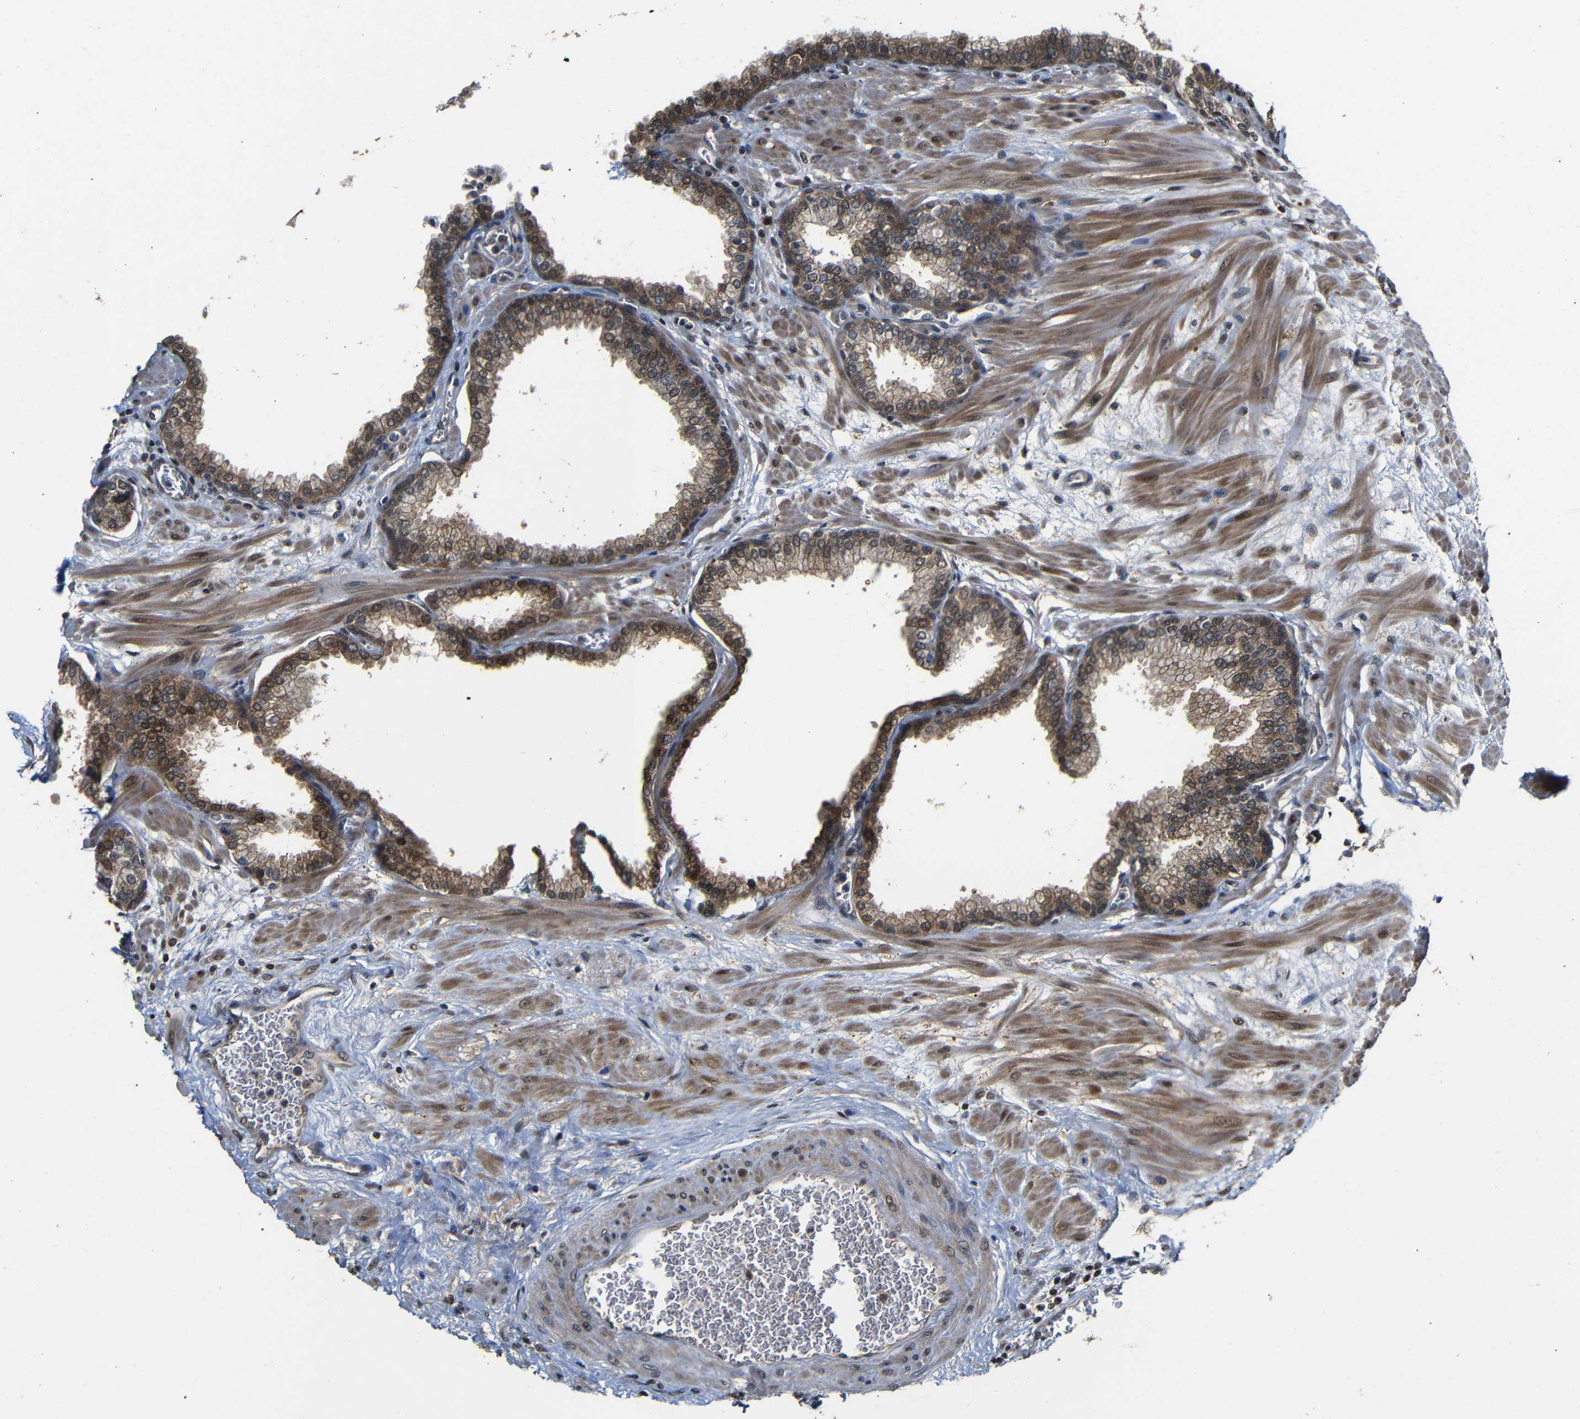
{"staining": {"intensity": "moderate", "quantity": ">75%", "location": "cytoplasmic/membranous,nuclear"}, "tissue": "prostate", "cell_type": "Glandular cells", "image_type": "normal", "snomed": [{"axis": "morphology", "description": "Normal tissue, NOS"}, {"axis": "morphology", "description": "Urothelial carcinoma, Low grade"}, {"axis": "topography", "description": "Urinary bladder"}, {"axis": "topography", "description": "Prostate"}], "caption": "Protein expression analysis of benign prostate shows moderate cytoplasmic/membranous,nuclear expression in approximately >75% of glandular cells.", "gene": "ATG12", "patient": {"sex": "male", "age": 60}}